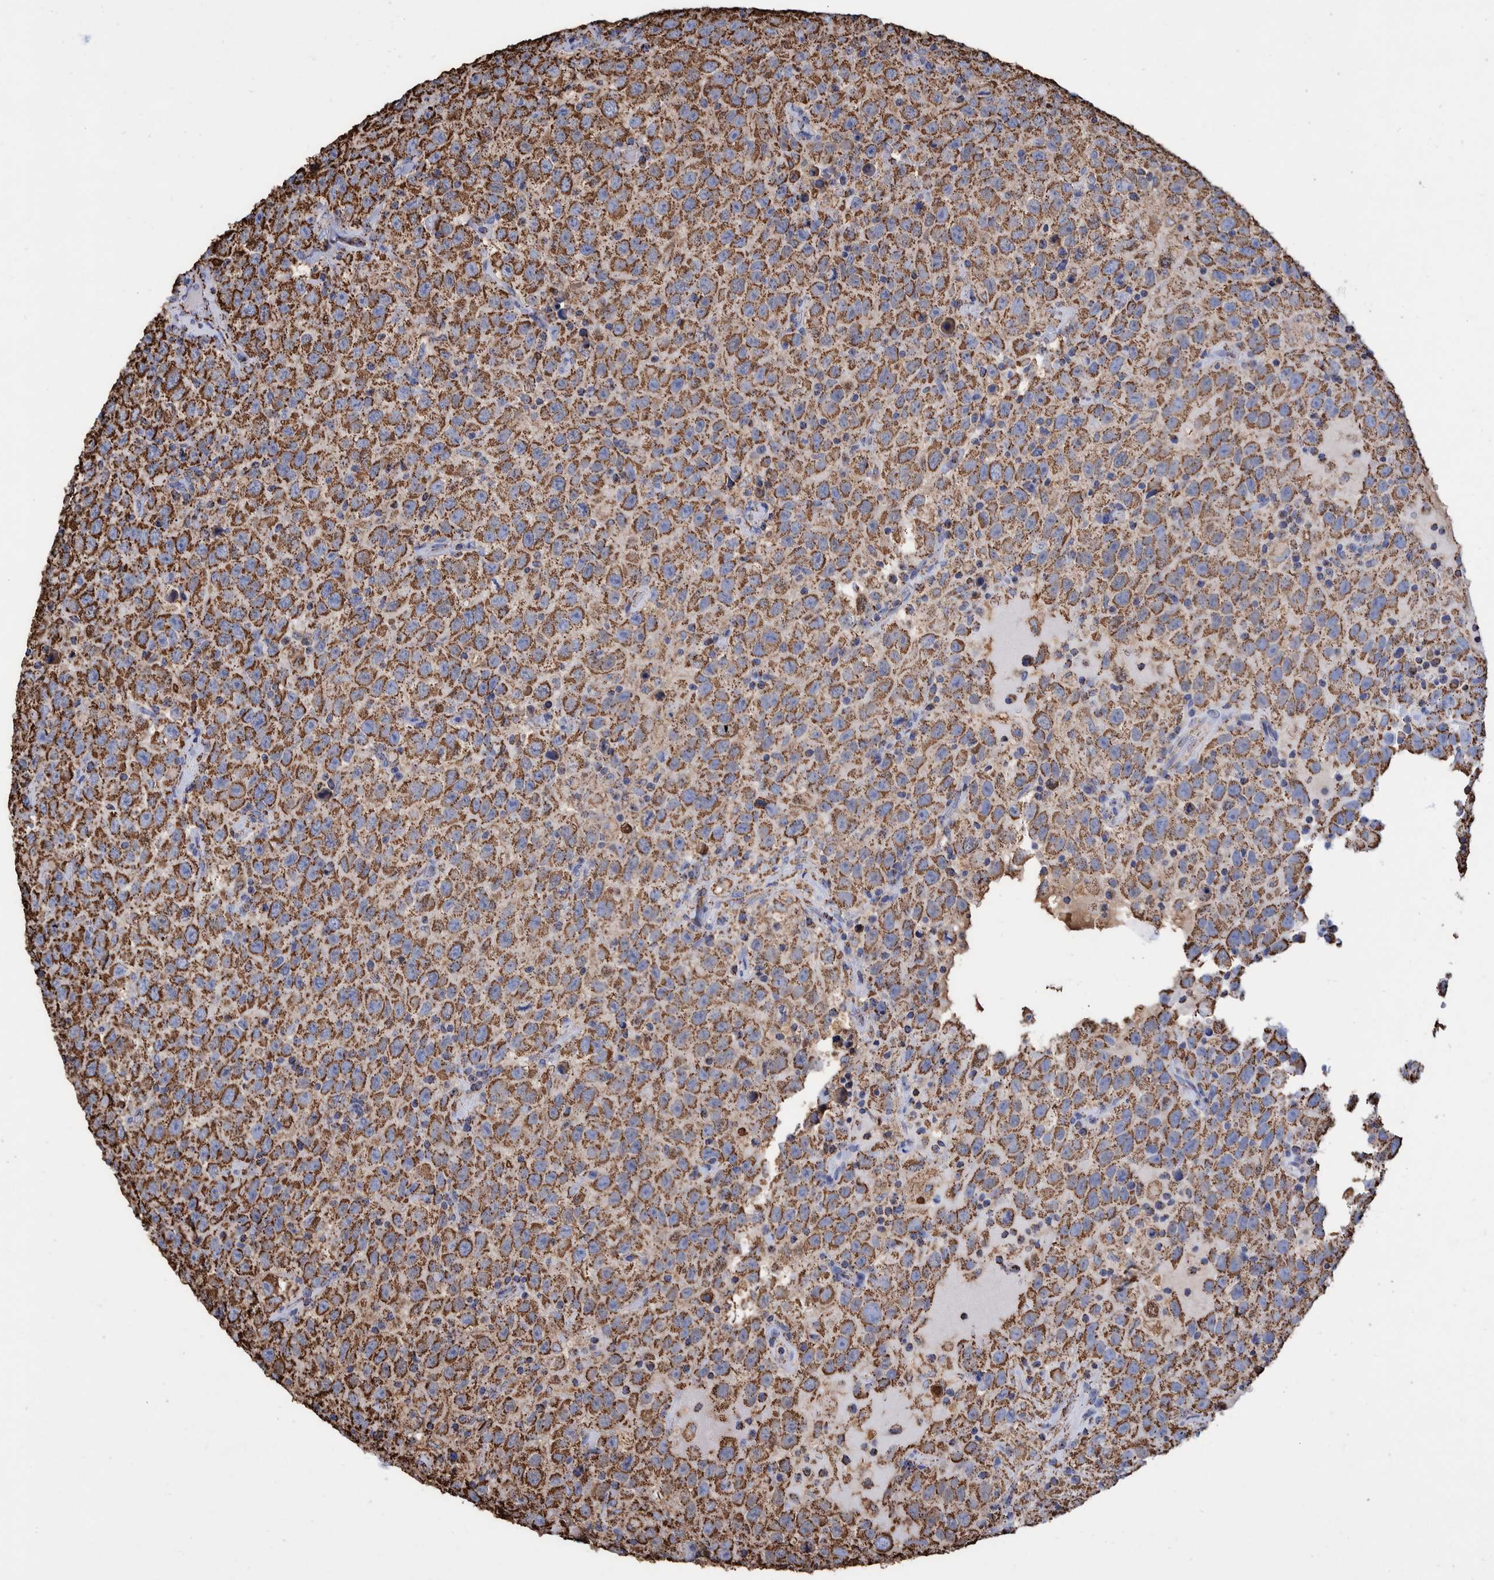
{"staining": {"intensity": "strong", "quantity": ">75%", "location": "cytoplasmic/membranous"}, "tissue": "testis cancer", "cell_type": "Tumor cells", "image_type": "cancer", "snomed": [{"axis": "morphology", "description": "Seminoma, NOS"}, {"axis": "topography", "description": "Testis"}], "caption": "Immunohistochemistry staining of testis cancer (seminoma), which reveals high levels of strong cytoplasmic/membranous expression in about >75% of tumor cells indicating strong cytoplasmic/membranous protein expression. The staining was performed using DAB (3,3'-diaminobenzidine) (brown) for protein detection and nuclei were counterstained in hematoxylin (blue).", "gene": "VPS26C", "patient": {"sex": "male", "age": 41}}